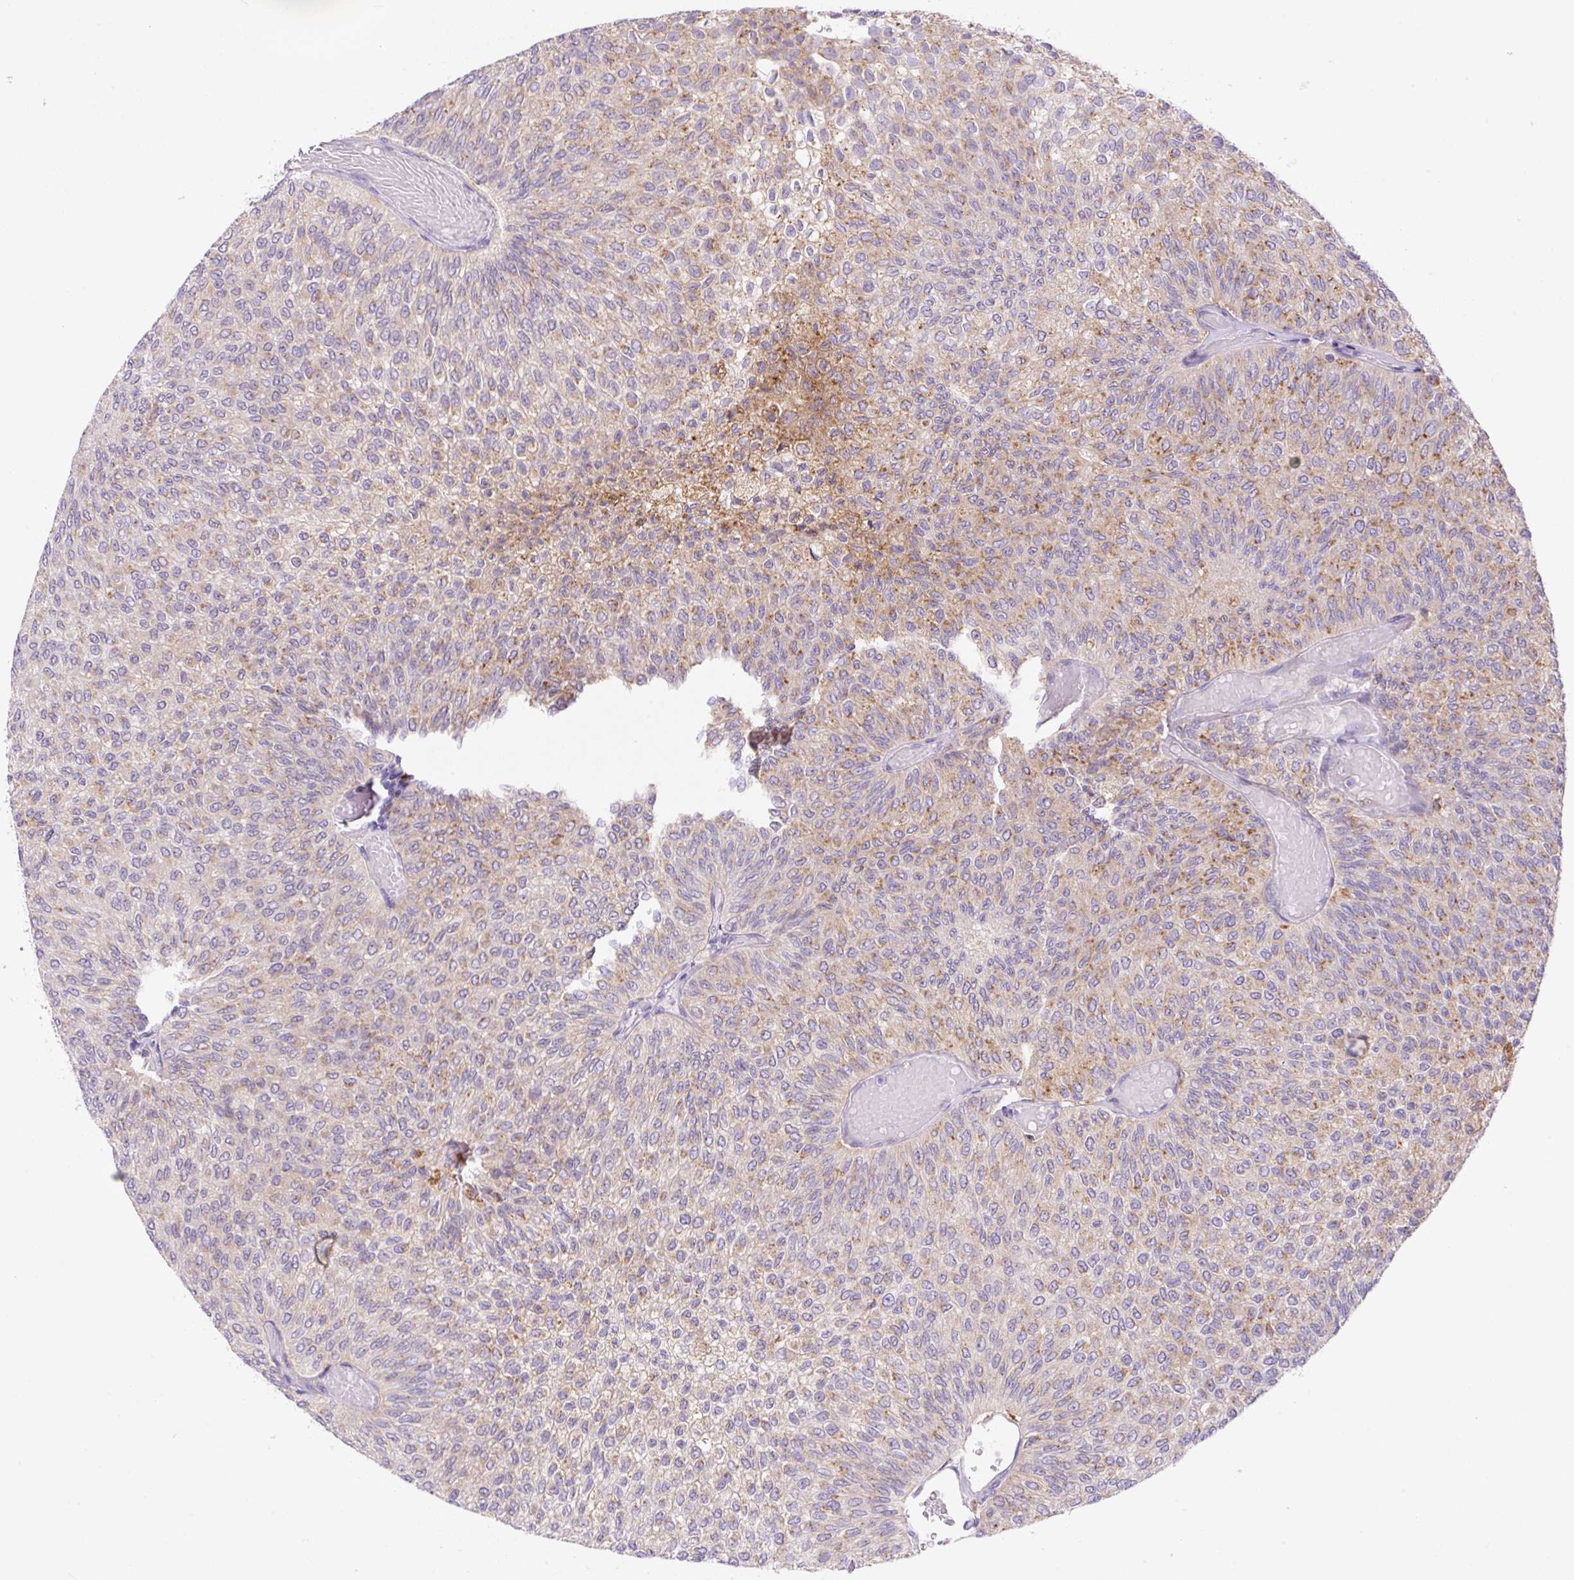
{"staining": {"intensity": "moderate", "quantity": "25%-75%", "location": "cytoplasmic/membranous"}, "tissue": "urothelial cancer", "cell_type": "Tumor cells", "image_type": "cancer", "snomed": [{"axis": "morphology", "description": "Urothelial carcinoma, Low grade"}, {"axis": "topography", "description": "Urinary bladder"}], "caption": "IHC (DAB (3,3'-diaminobenzidine)) staining of urothelial cancer exhibits moderate cytoplasmic/membranous protein positivity in about 25%-75% of tumor cells.", "gene": "CEBPZOS", "patient": {"sex": "male", "age": 78}}